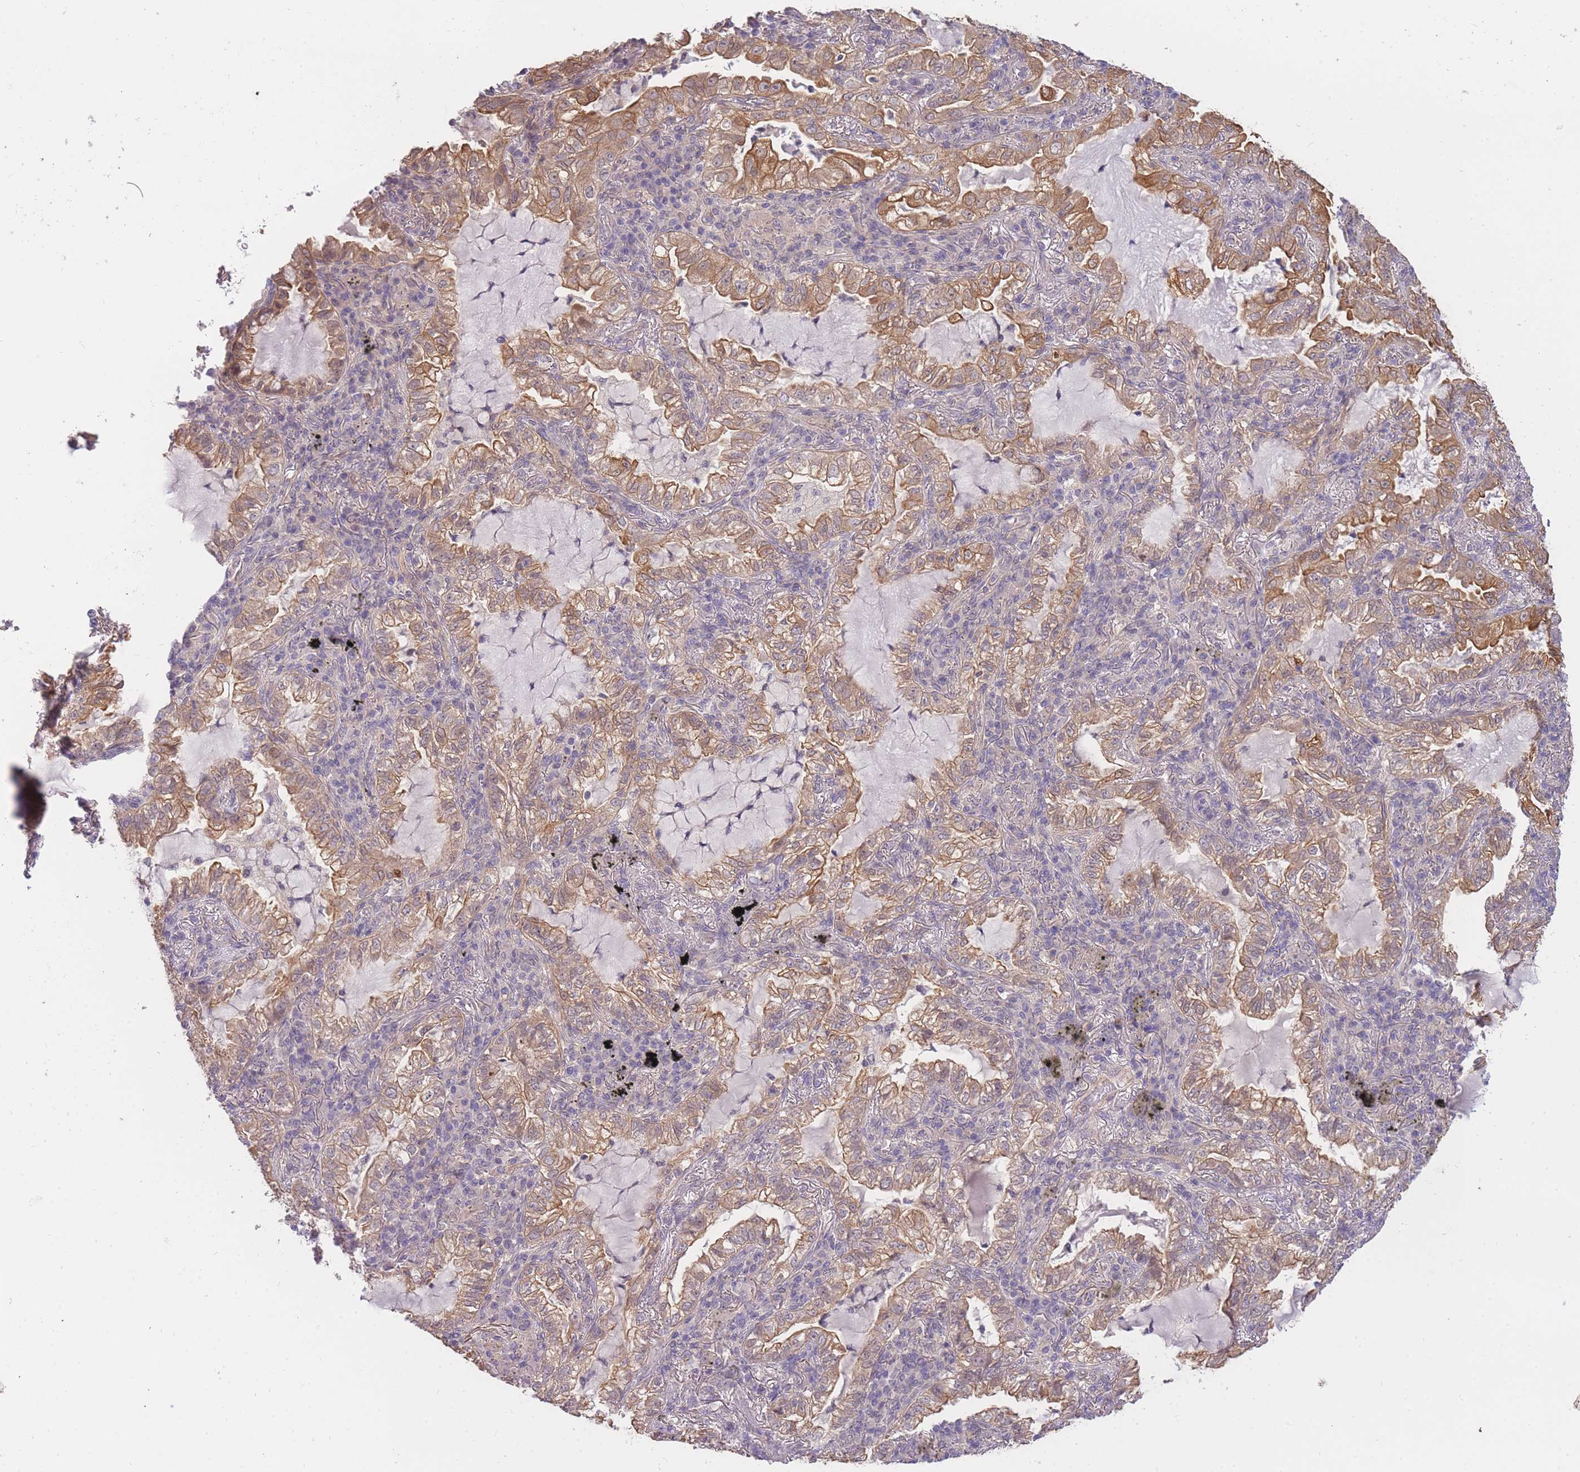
{"staining": {"intensity": "moderate", "quantity": ">75%", "location": "cytoplasmic/membranous"}, "tissue": "lung cancer", "cell_type": "Tumor cells", "image_type": "cancer", "snomed": [{"axis": "morphology", "description": "Adenocarcinoma, NOS"}, {"axis": "topography", "description": "Lung"}], "caption": "Protein positivity by IHC exhibits moderate cytoplasmic/membranous positivity in approximately >75% of tumor cells in lung cancer. (Brightfield microscopy of DAB IHC at high magnification).", "gene": "SMC6", "patient": {"sex": "female", "age": 73}}